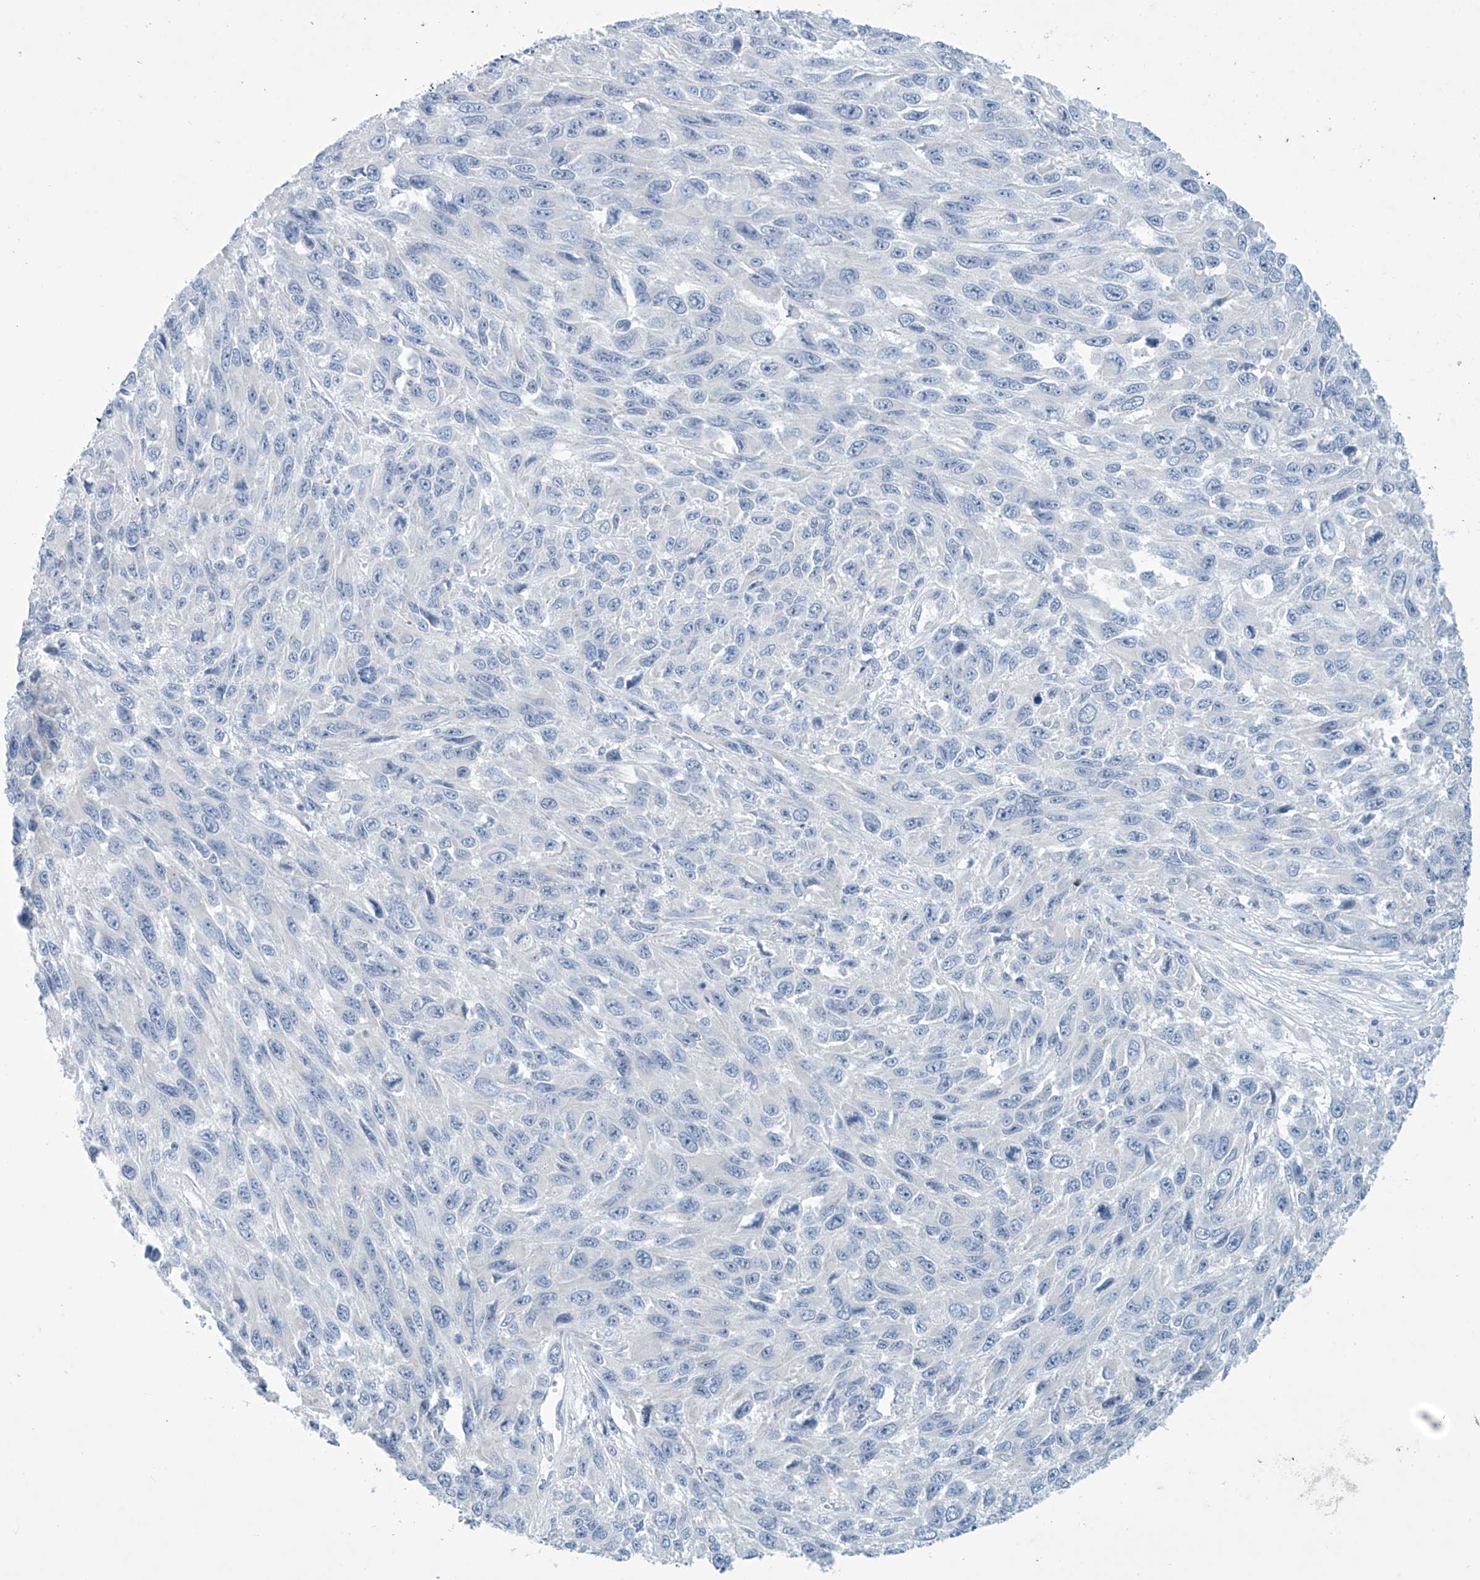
{"staining": {"intensity": "negative", "quantity": "none", "location": "none"}, "tissue": "melanoma", "cell_type": "Tumor cells", "image_type": "cancer", "snomed": [{"axis": "morphology", "description": "Malignant melanoma, NOS"}, {"axis": "topography", "description": "Skin"}], "caption": "An image of human malignant melanoma is negative for staining in tumor cells.", "gene": "SLC35A5", "patient": {"sex": "female", "age": 96}}